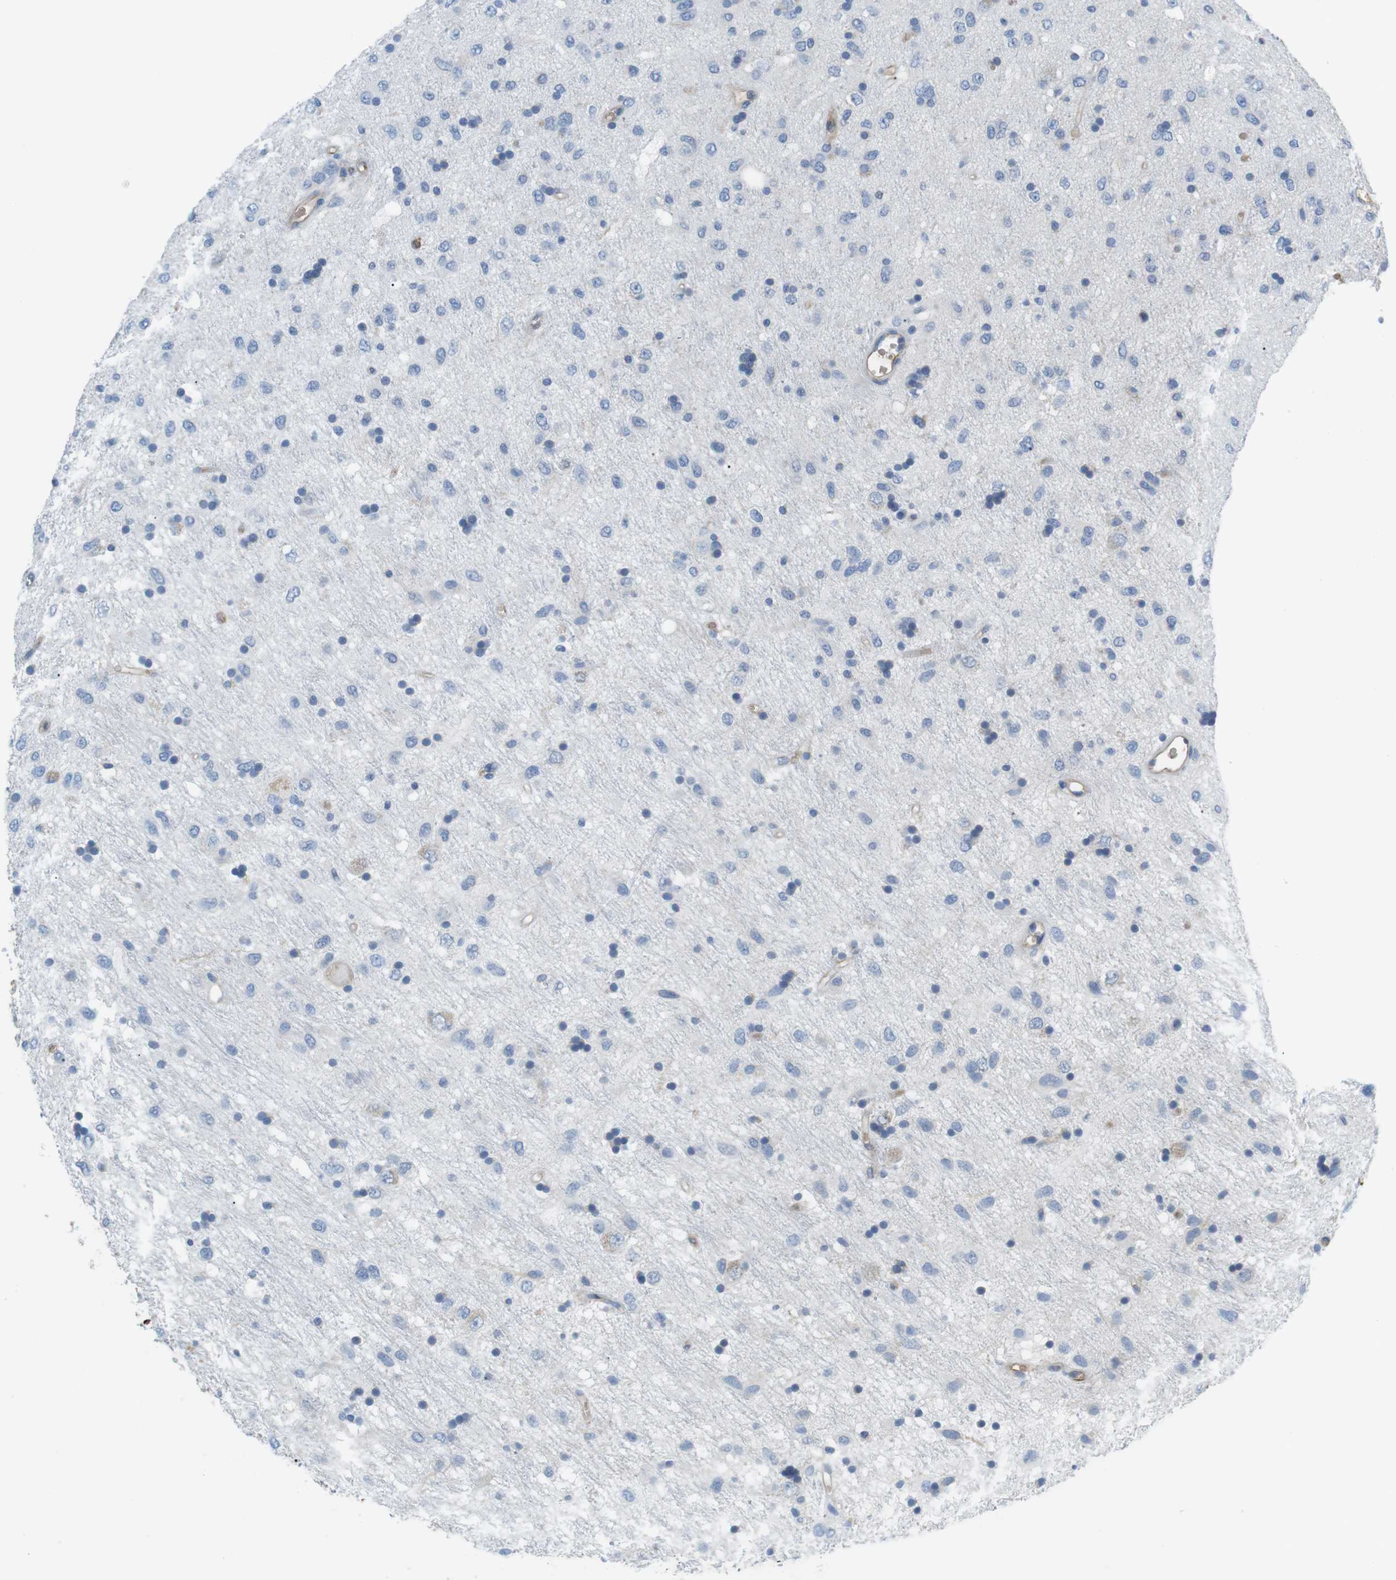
{"staining": {"intensity": "negative", "quantity": "none", "location": "none"}, "tissue": "glioma", "cell_type": "Tumor cells", "image_type": "cancer", "snomed": [{"axis": "morphology", "description": "Glioma, malignant, Low grade"}, {"axis": "topography", "description": "Brain"}], "caption": "IHC photomicrograph of glioma stained for a protein (brown), which exhibits no staining in tumor cells.", "gene": "ADCY10", "patient": {"sex": "male", "age": 77}}